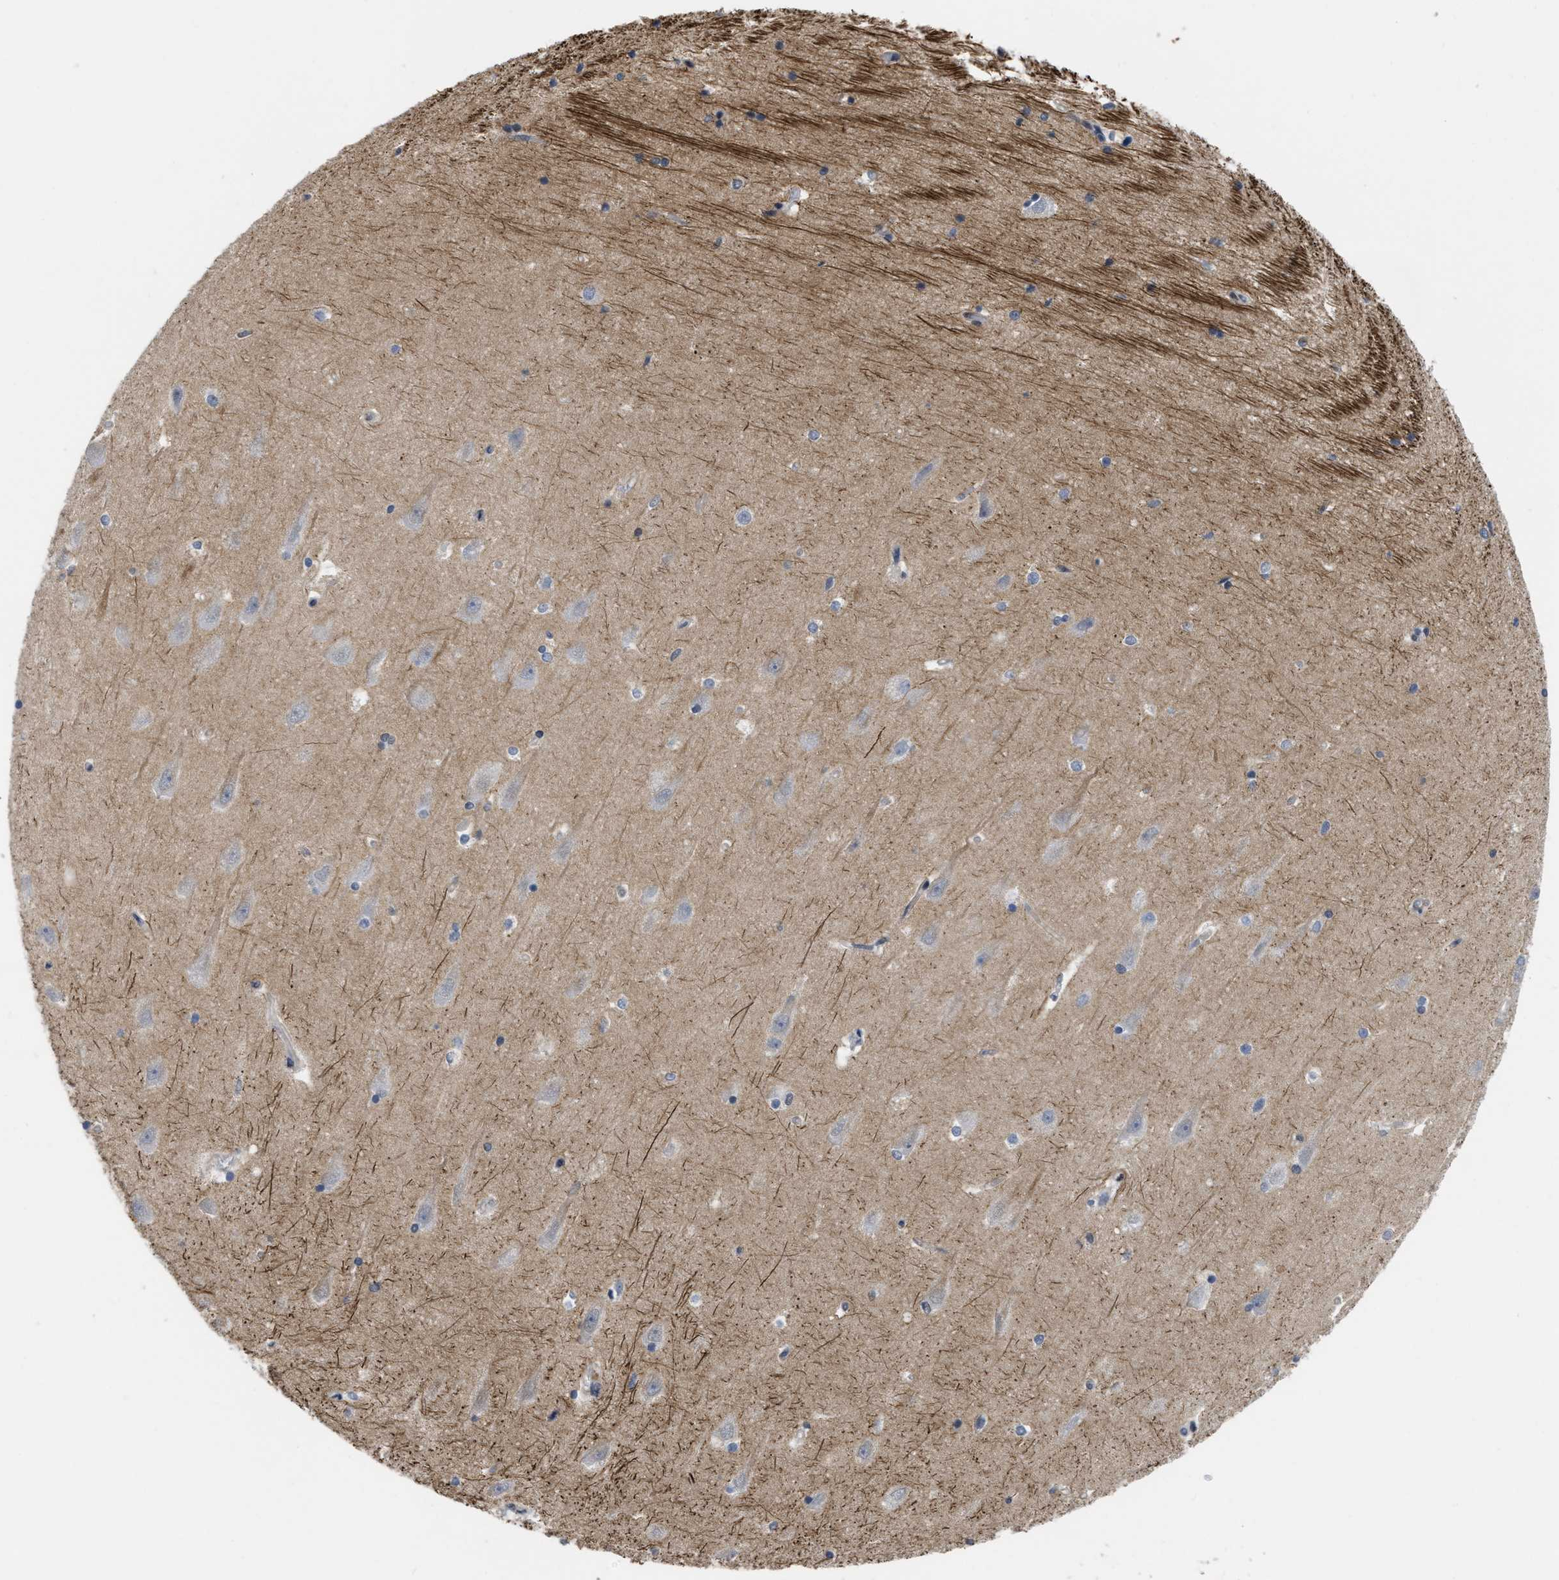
{"staining": {"intensity": "weak", "quantity": "<25%", "location": "nuclear"}, "tissue": "hippocampus", "cell_type": "Glial cells", "image_type": "normal", "snomed": [{"axis": "morphology", "description": "Normal tissue, NOS"}, {"axis": "topography", "description": "Hippocampus"}], "caption": "Protein analysis of normal hippocampus demonstrates no significant expression in glial cells.", "gene": "MIER1", "patient": {"sex": "male", "age": 45}}